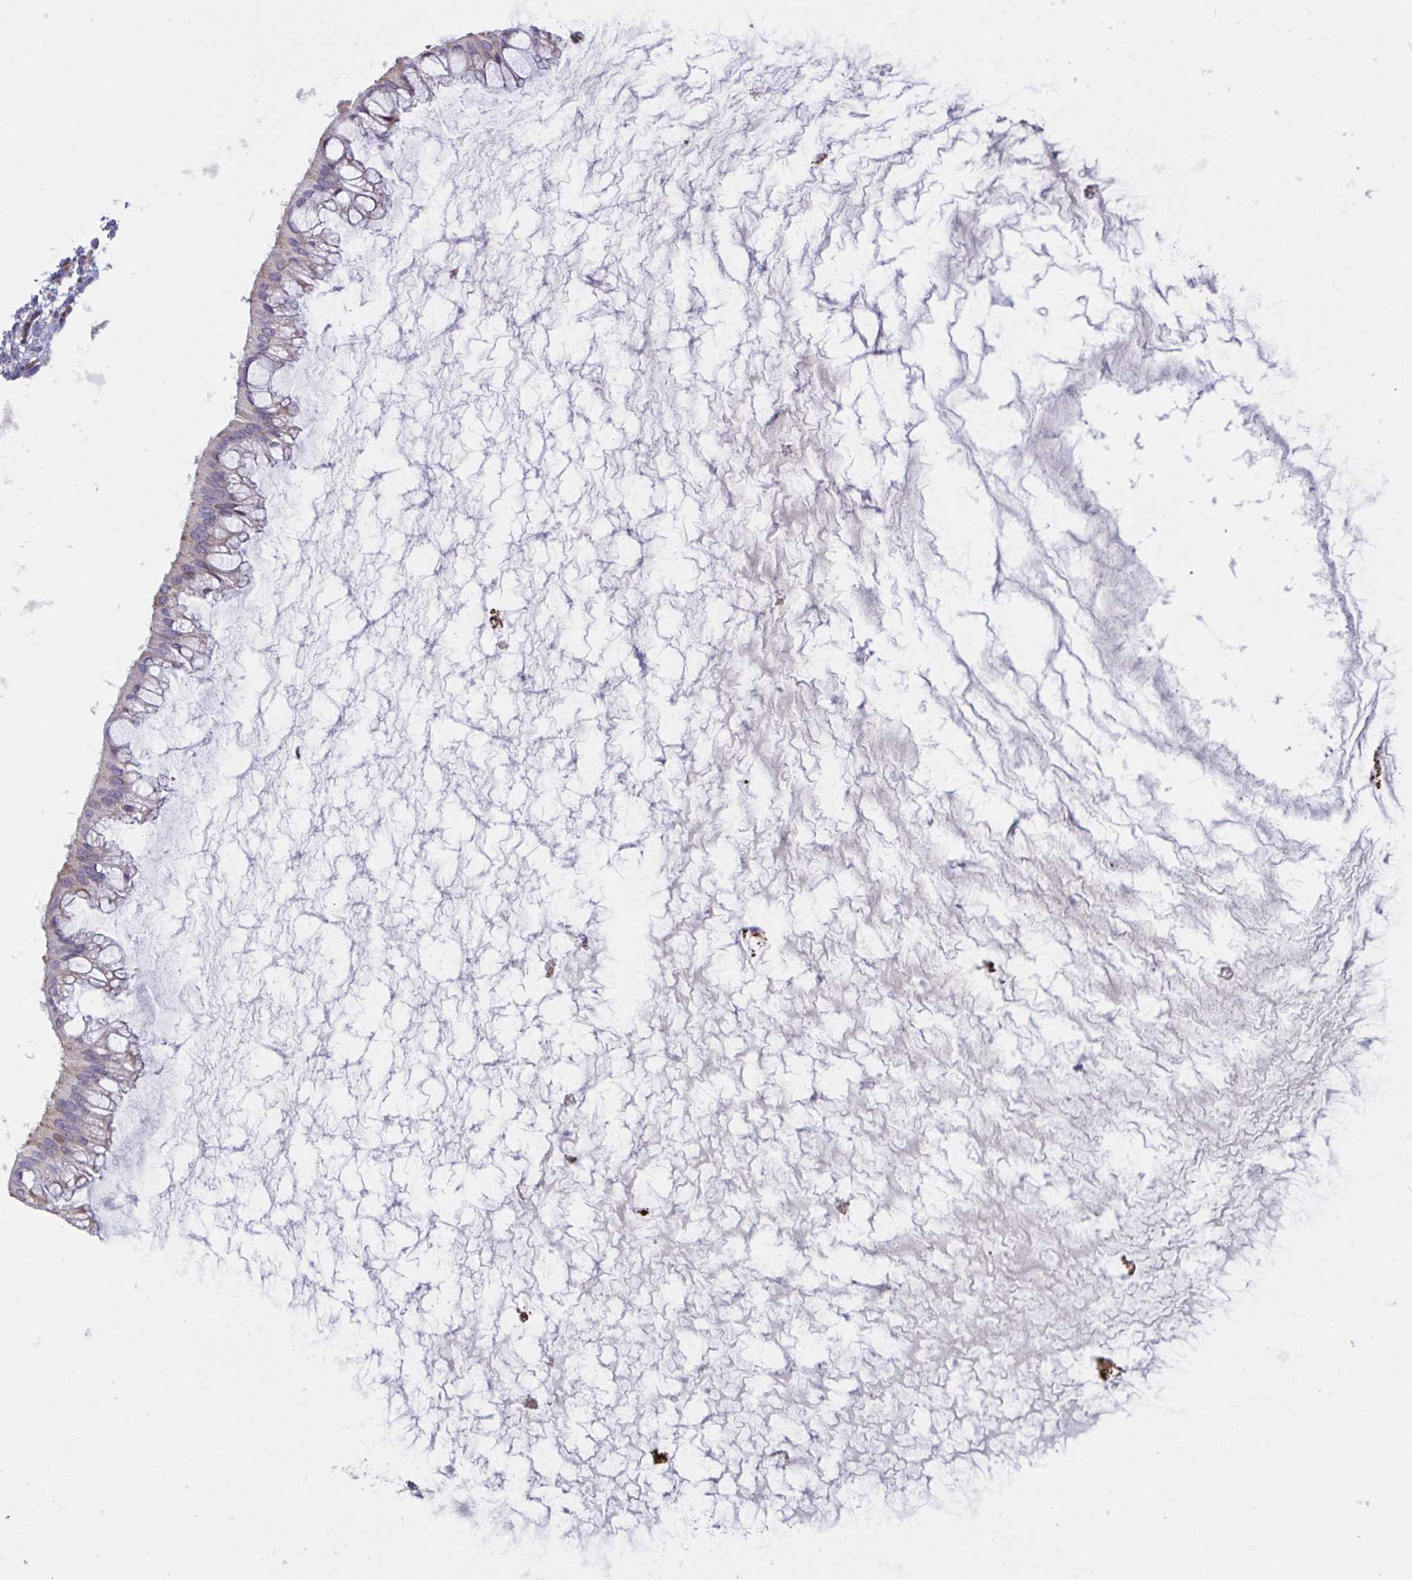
{"staining": {"intensity": "negative", "quantity": "none", "location": "none"}, "tissue": "ovarian cancer", "cell_type": "Tumor cells", "image_type": "cancer", "snomed": [{"axis": "morphology", "description": "Cystadenocarcinoma, mucinous, NOS"}, {"axis": "topography", "description": "Ovary"}], "caption": "Ovarian mucinous cystadenocarcinoma was stained to show a protein in brown. There is no significant expression in tumor cells.", "gene": "IL37", "patient": {"sex": "female", "age": 73}}